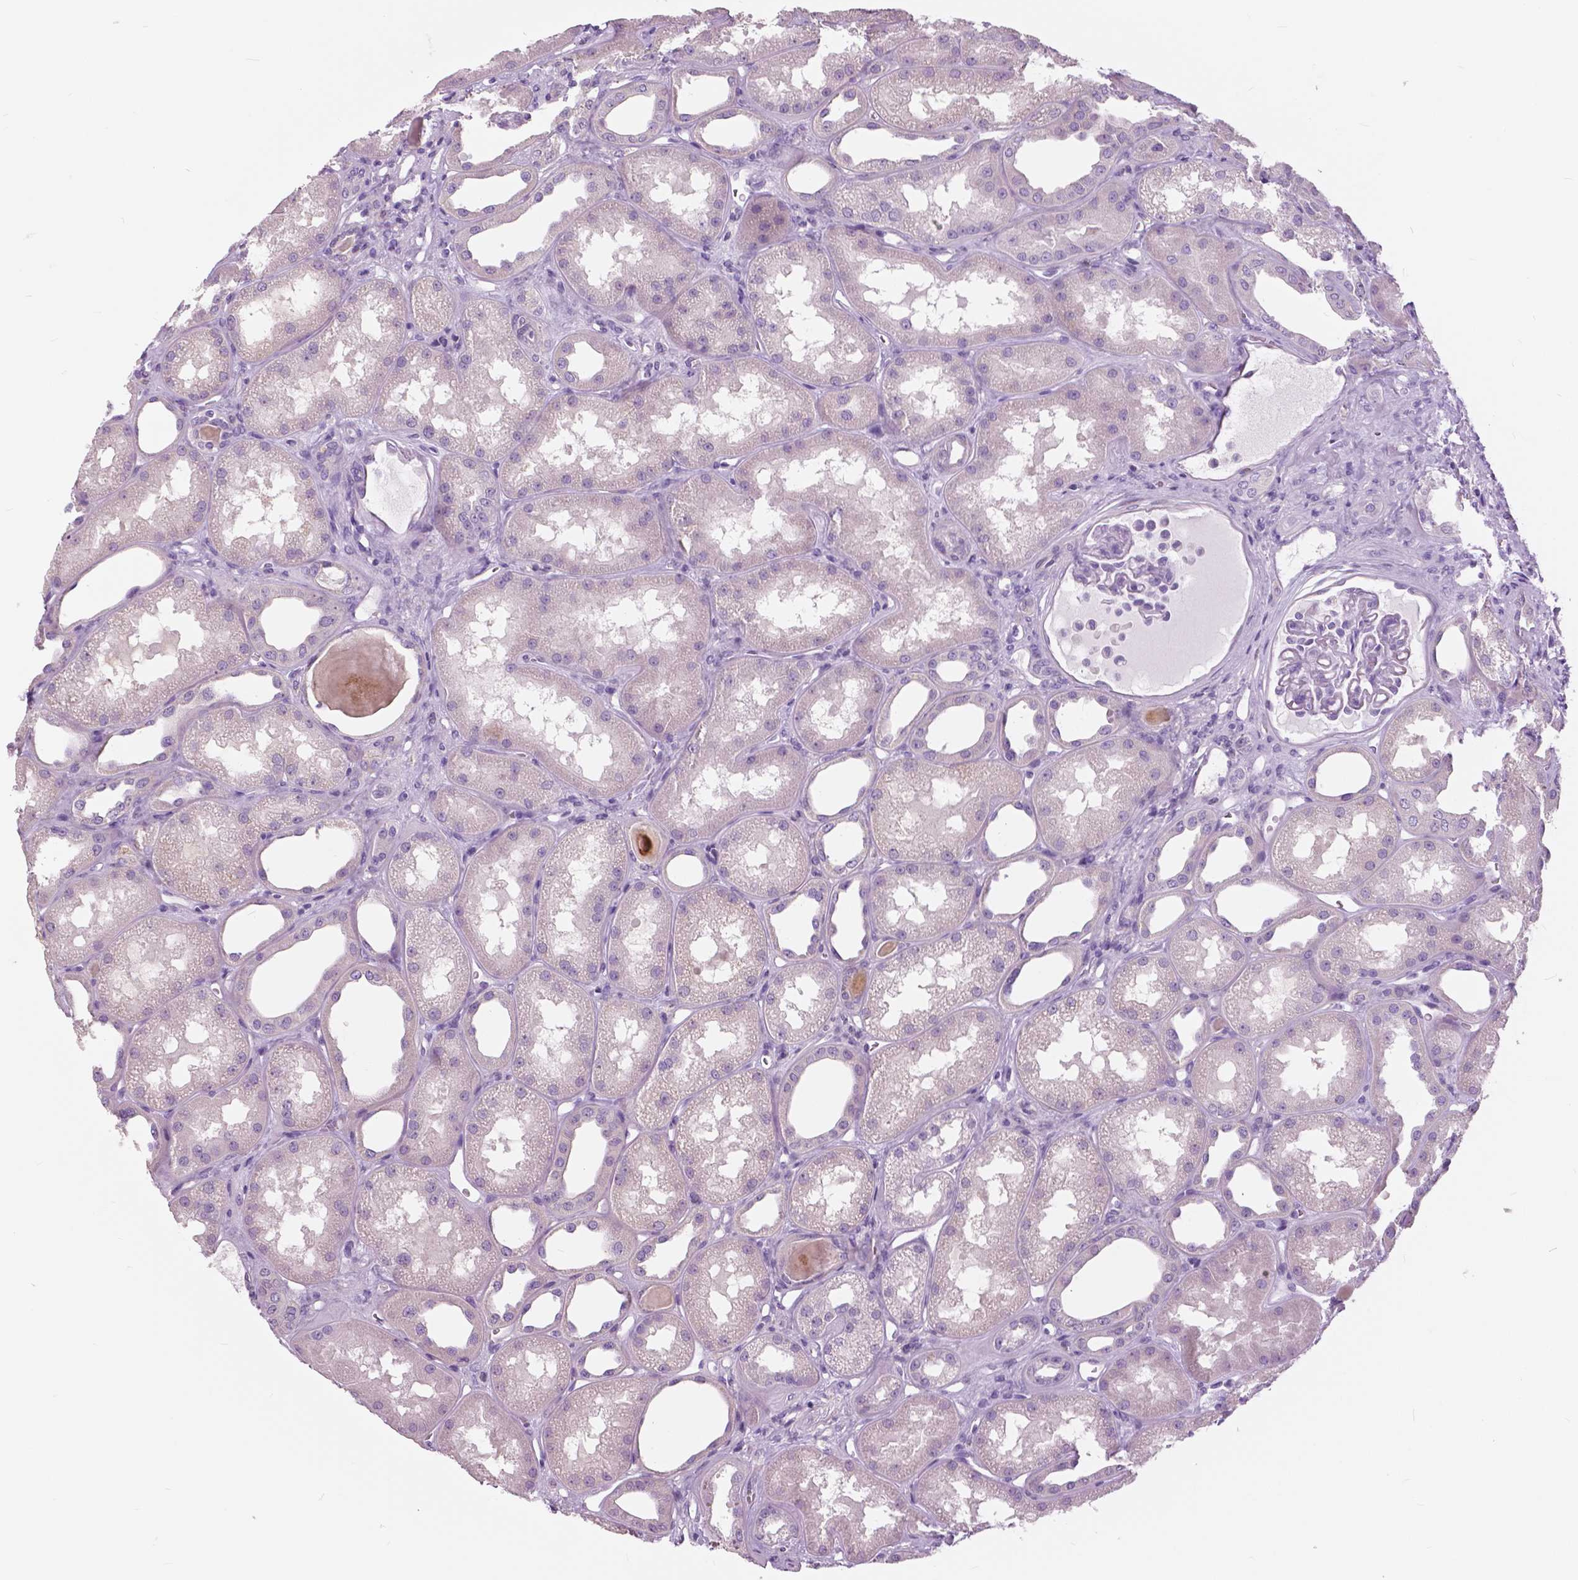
{"staining": {"intensity": "negative", "quantity": "none", "location": "none"}, "tissue": "kidney", "cell_type": "Cells in glomeruli", "image_type": "normal", "snomed": [{"axis": "morphology", "description": "Normal tissue, NOS"}, {"axis": "topography", "description": "Kidney"}], "caption": "This histopathology image is of unremarkable kidney stained with immunohistochemistry (IHC) to label a protein in brown with the nuclei are counter-stained blue. There is no staining in cells in glomeruli.", "gene": "SERPINI1", "patient": {"sex": "male", "age": 61}}